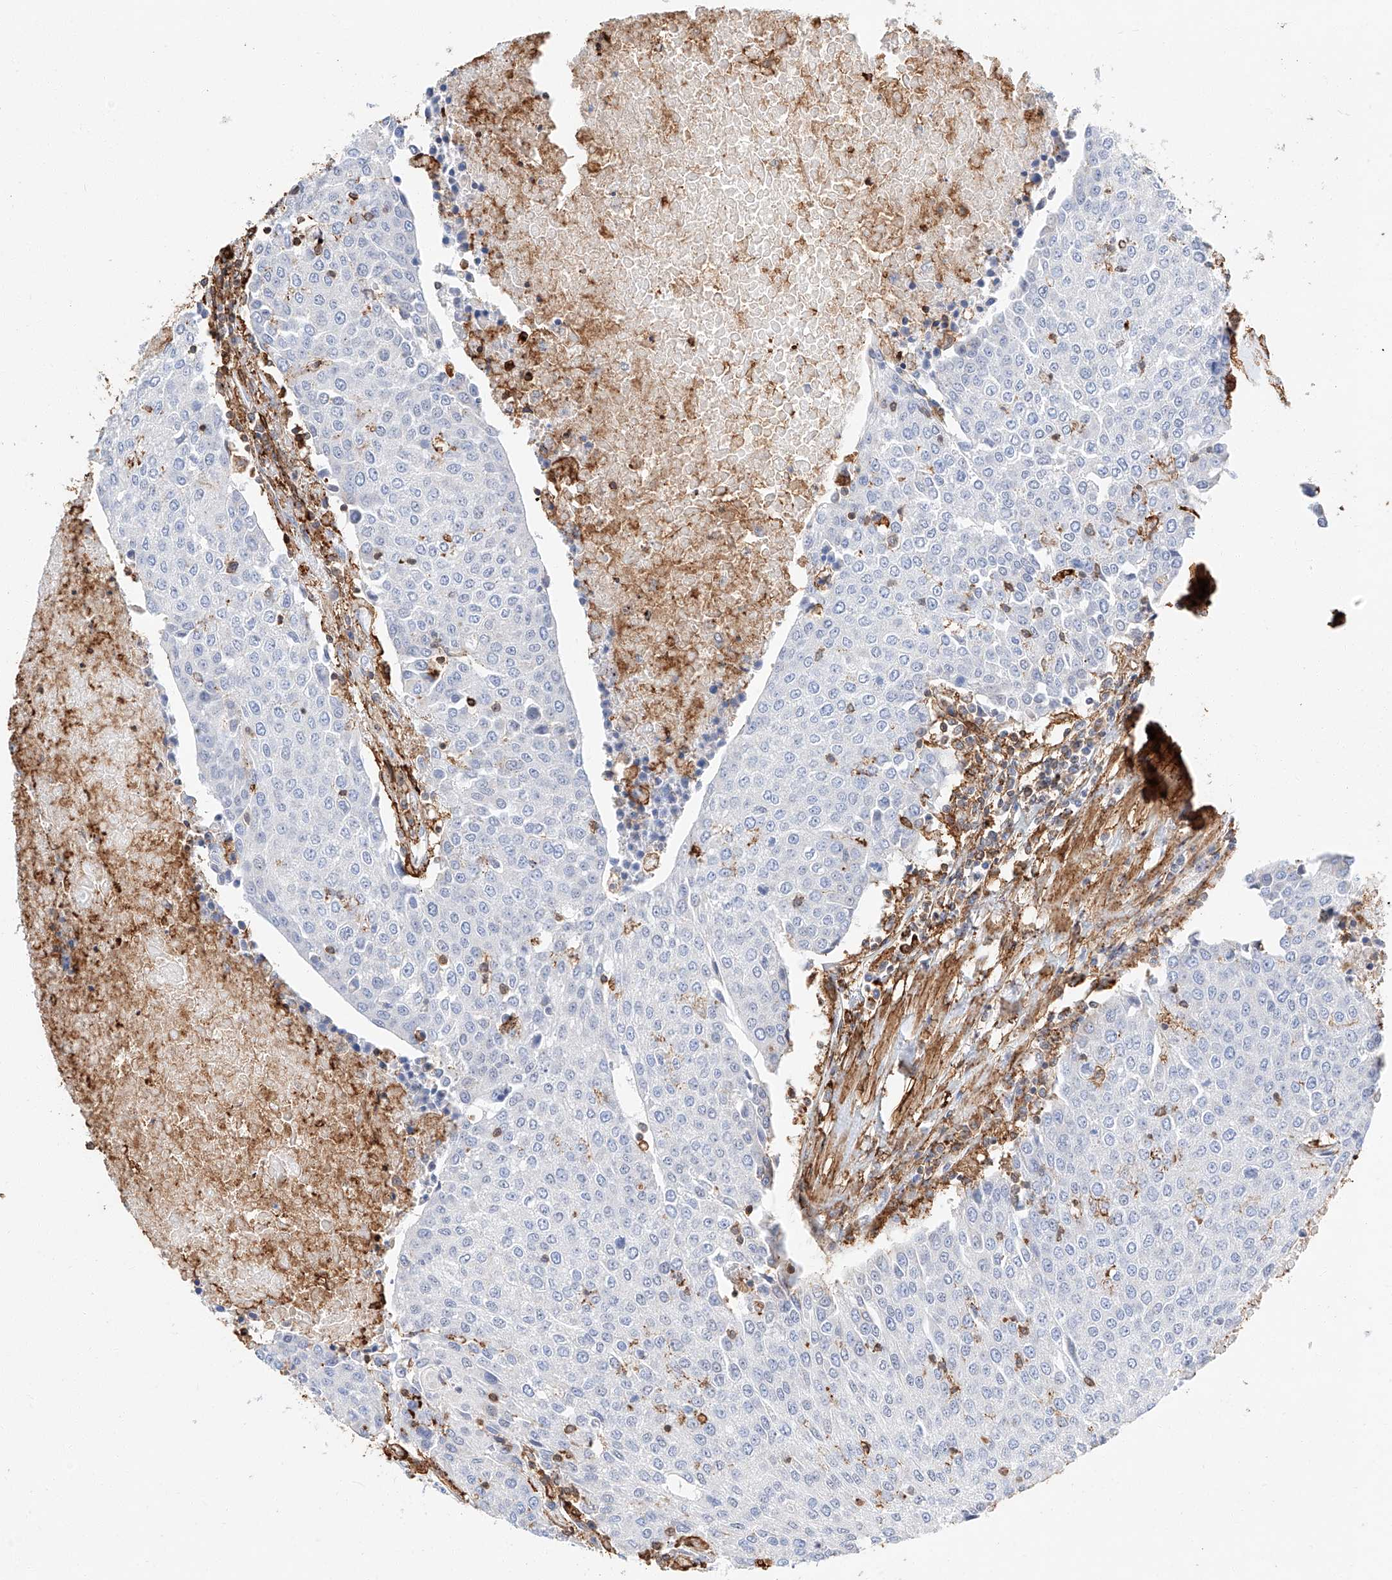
{"staining": {"intensity": "negative", "quantity": "none", "location": "none"}, "tissue": "urothelial cancer", "cell_type": "Tumor cells", "image_type": "cancer", "snomed": [{"axis": "morphology", "description": "Urothelial carcinoma, High grade"}, {"axis": "topography", "description": "Urinary bladder"}], "caption": "A micrograph of urothelial carcinoma (high-grade) stained for a protein exhibits no brown staining in tumor cells. (Brightfield microscopy of DAB (3,3'-diaminobenzidine) immunohistochemistry (IHC) at high magnification).", "gene": "WFS1", "patient": {"sex": "female", "age": 85}}